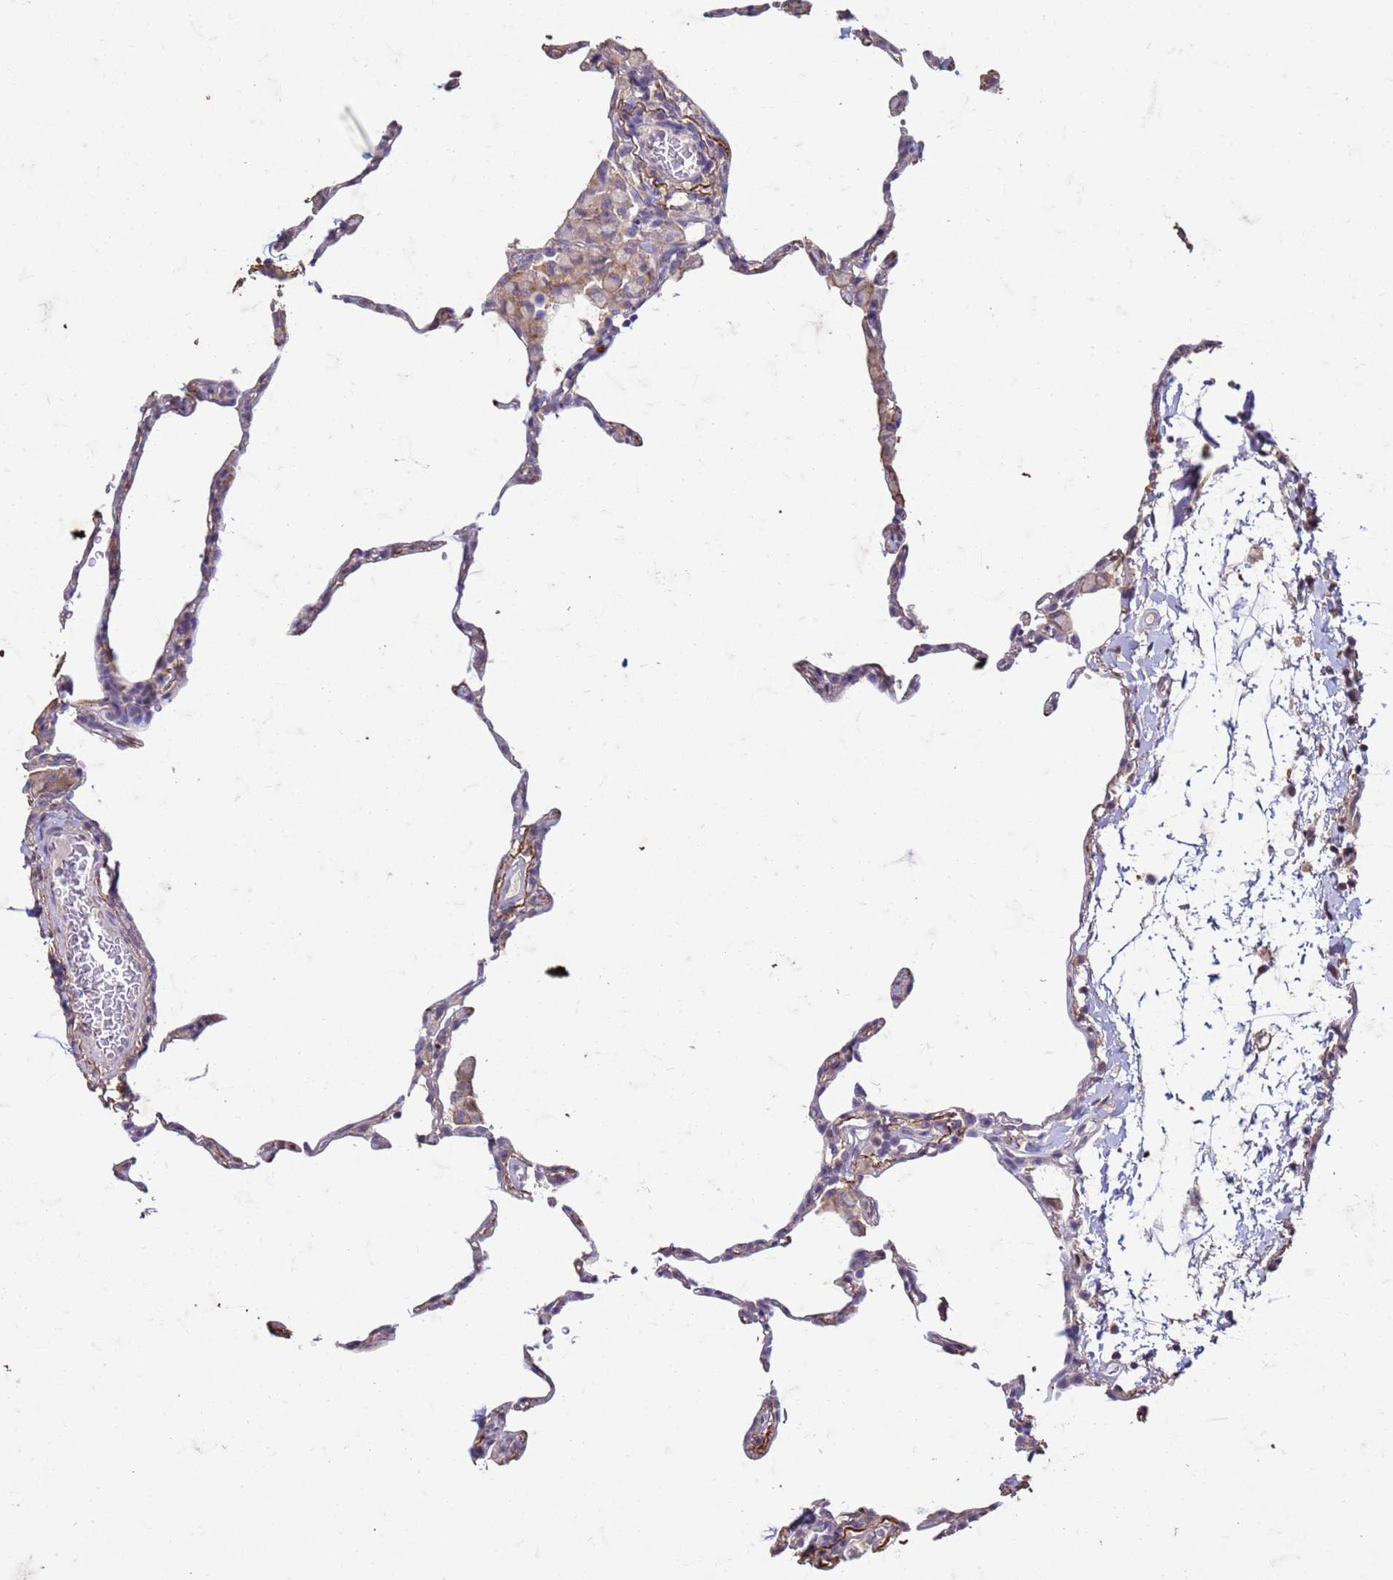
{"staining": {"intensity": "negative", "quantity": "none", "location": "none"}, "tissue": "lung", "cell_type": "Alveolar cells", "image_type": "normal", "snomed": [{"axis": "morphology", "description": "Normal tissue, NOS"}, {"axis": "topography", "description": "Lung"}], "caption": "Immunohistochemistry (IHC) micrograph of unremarkable lung: human lung stained with DAB (3,3'-diaminobenzidine) shows no significant protein expression in alveolar cells.", "gene": "SLC25A15", "patient": {"sex": "female", "age": 57}}